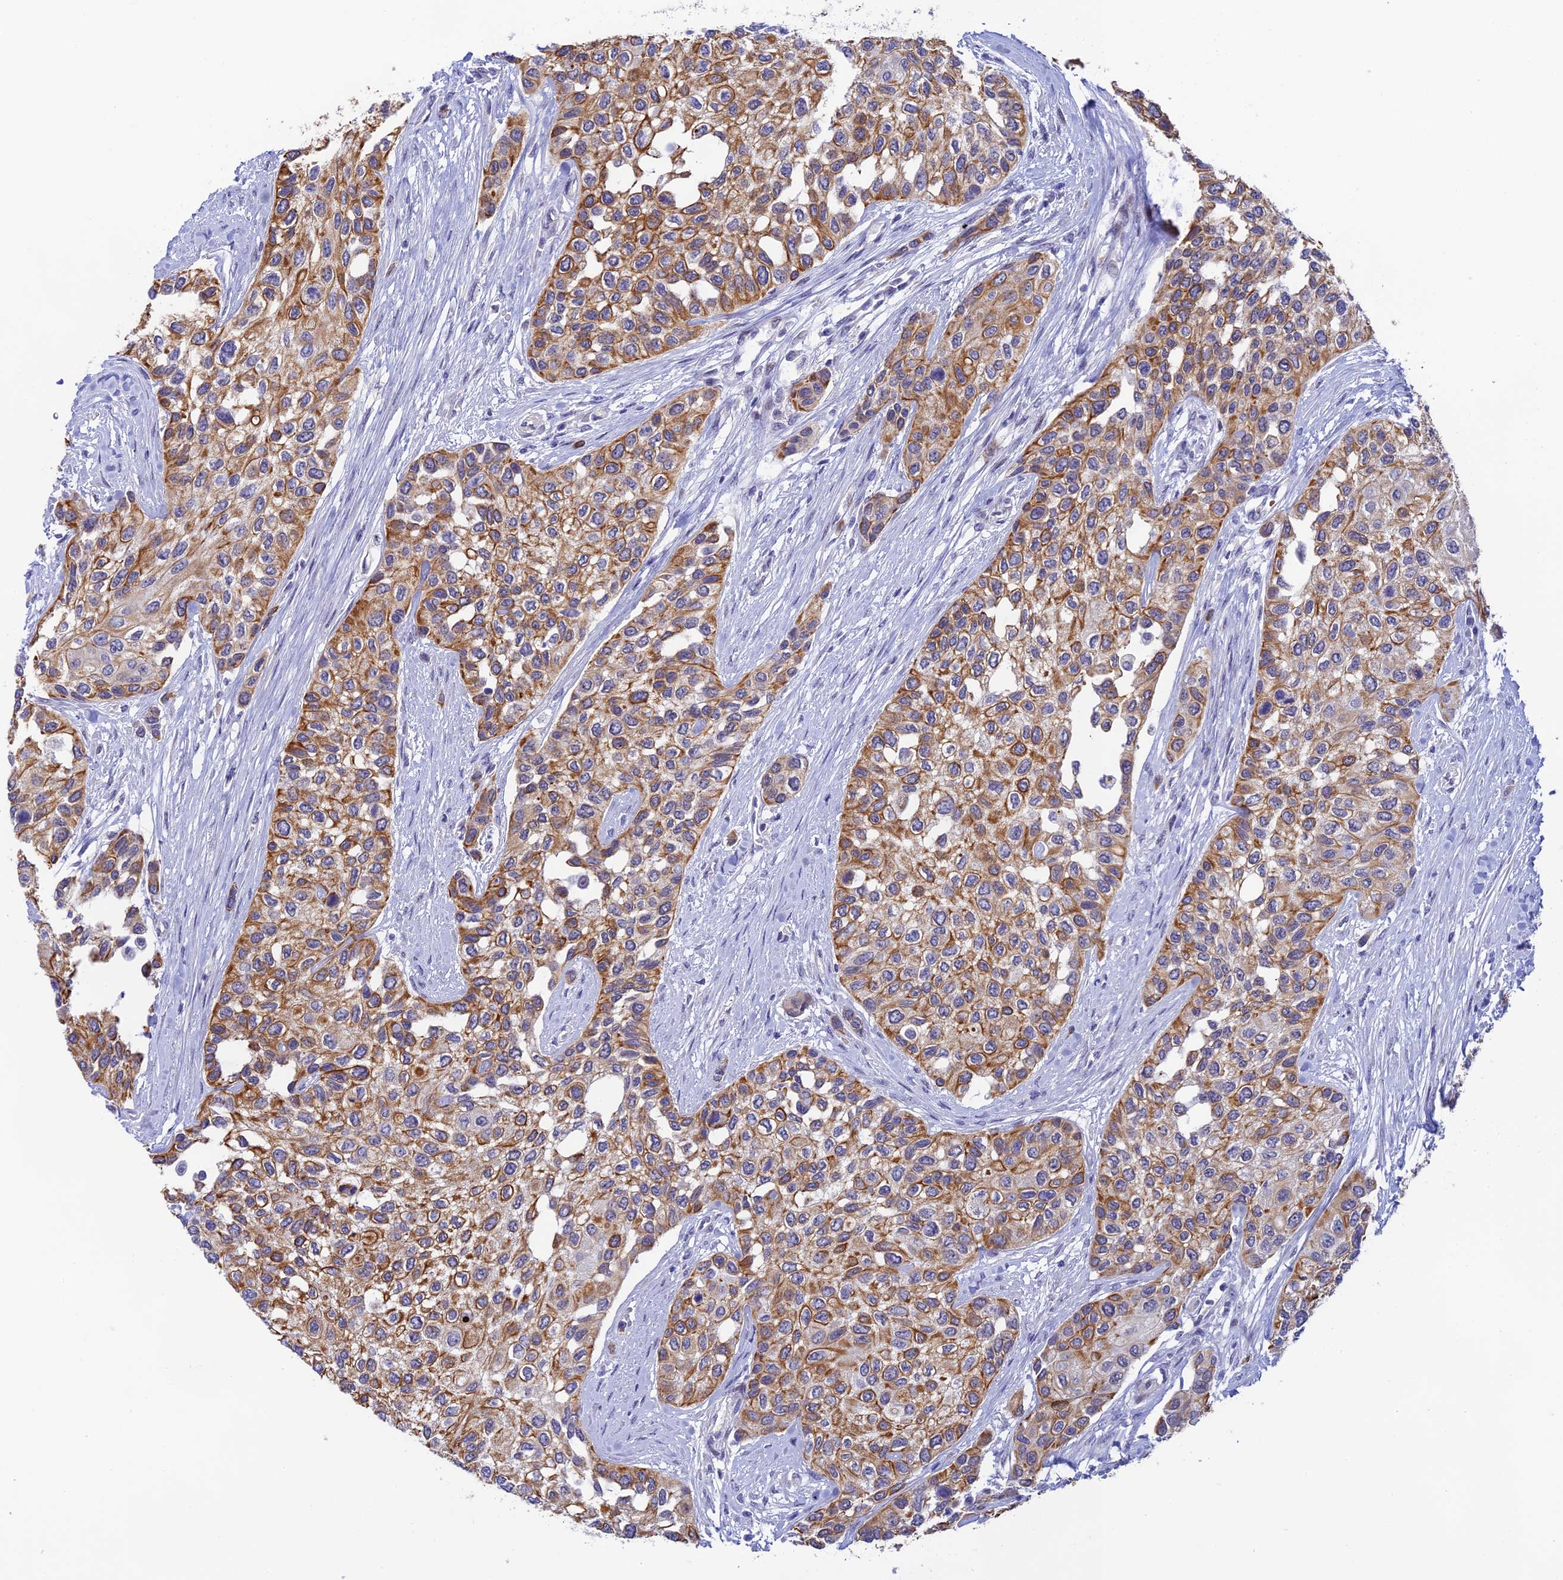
{"staining": {"intensity": "moderate", "quantity": ">75%", "location": "cytoplasmic/membranous"}, "tissue": "urothelial cancer", "cell_type": "Tumor cells", "image_type": "cancer", "snomed": [{"axis": "morphology", "description": "Normal tissue, NOS"}, {"axis": "morphology", "description": "Urothelial carcinoma, High grade"}, {"axis": "topography", "description": "Vascular tissue"}, {"axis": "topography", "description": "Urinary bladder"}], "caption": "Urothelial cancer was stained to show a protein in brown. There is medium levels of moderate cytoplasmic/membranous expression in approximately >75% of tumor cells. The staining is performed using DAB brown chromogen to label protein expression. The nuclei are counter-stained blue using hematoxylin.", "gene": "RASGEF1B", "patient": {"sex": "female", "age": 56}}